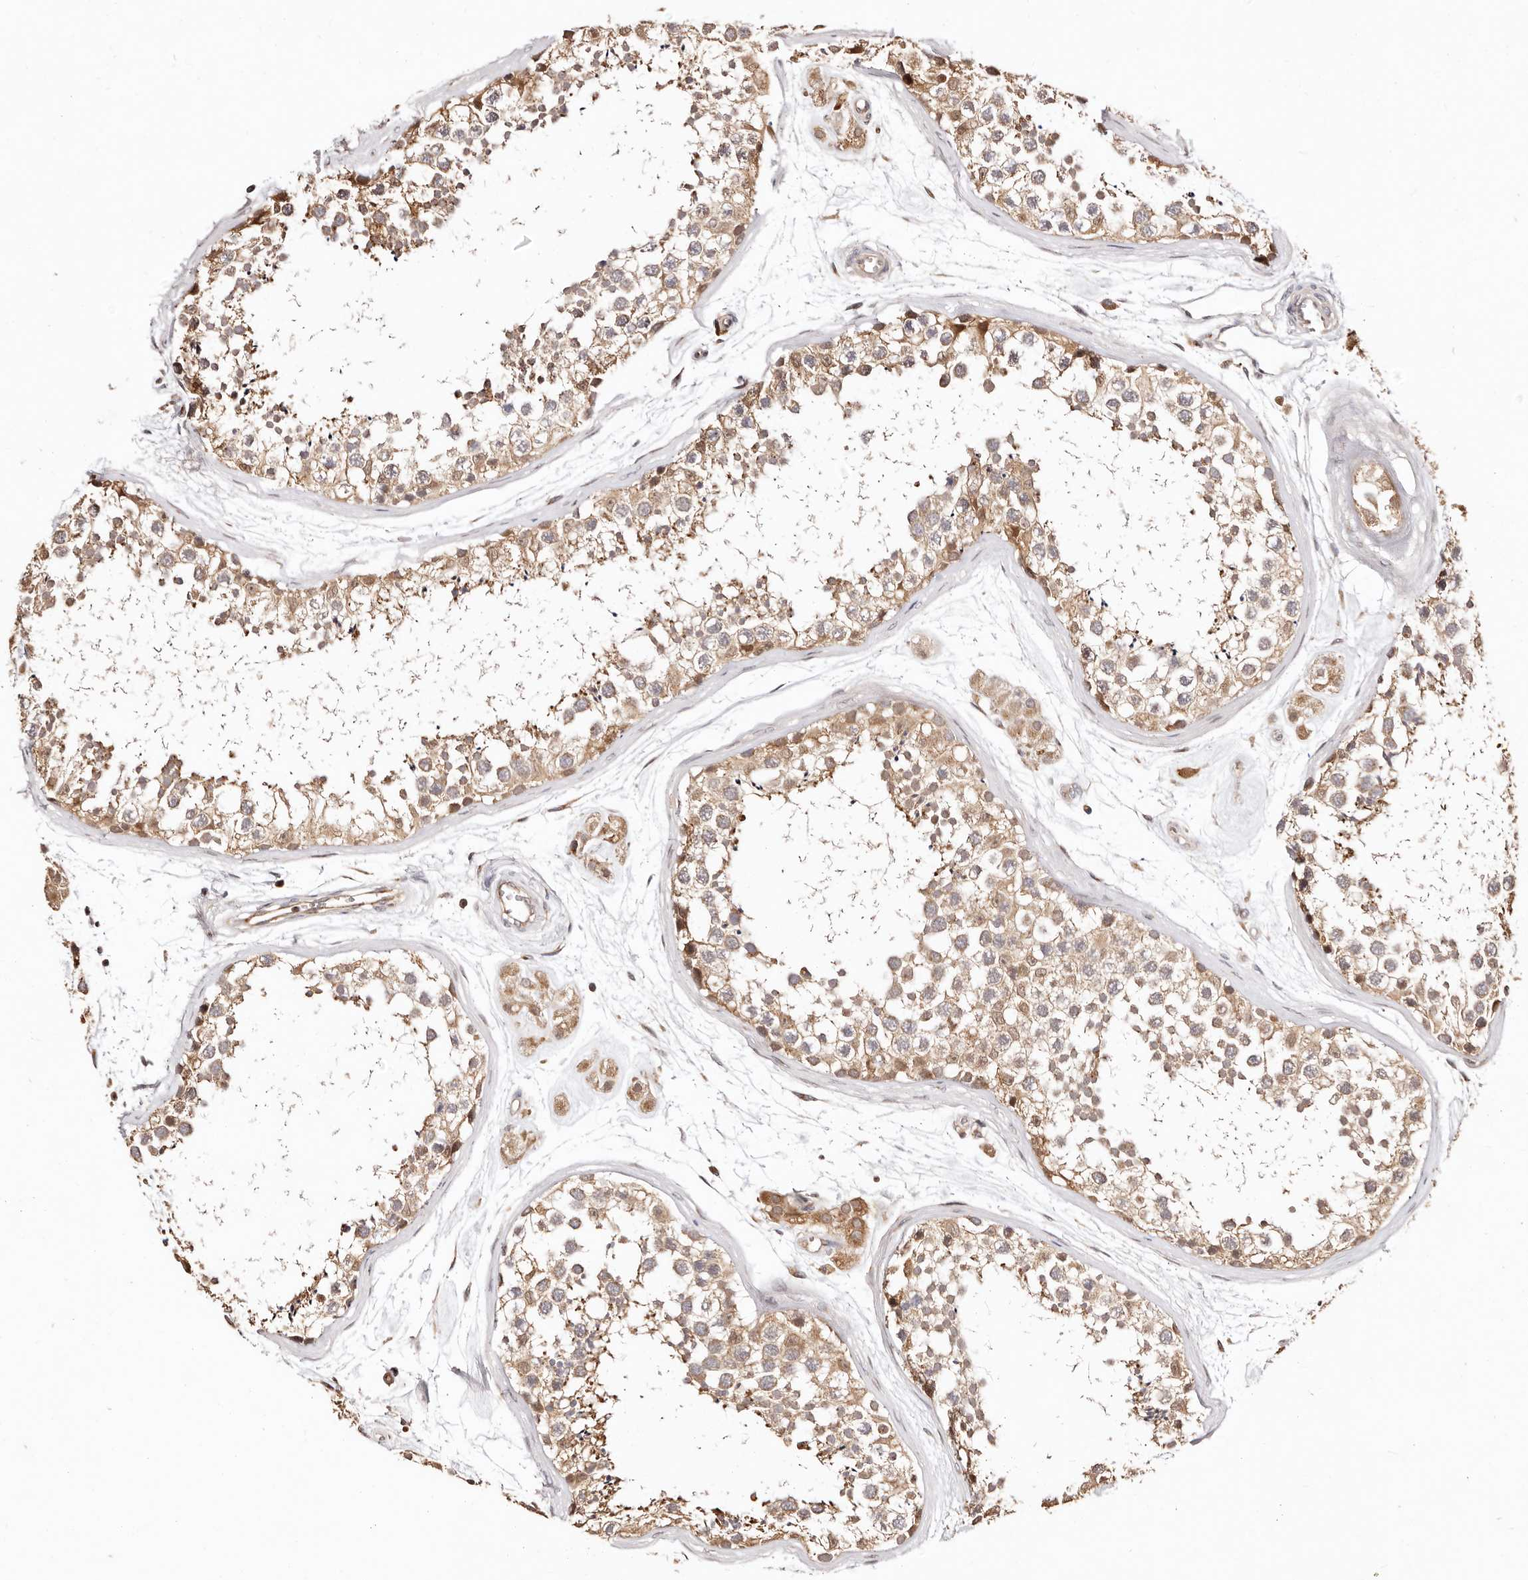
{"staining": {"intensity": "moderate", "quantity": ">75%", "location": "cytoplasmic/membranous"}, "tissue": "testis", "cell_type": "Cells in seminiferous ducts", "image_type": "normal", "snomed": [{"axis": "morphology", "description": "Normal tissue, NOS"}, {"axis": "topography", "description": "Testis"}], "caption": "About >75% of cells in seminiferous ducts in unremarkable testis reveal moderate cytoplasmic/membranous protein expression as visualized by brown immunohistochemical staining.", "gene": "MAPK1", "patient": {"sex": "male", "age": 56}}